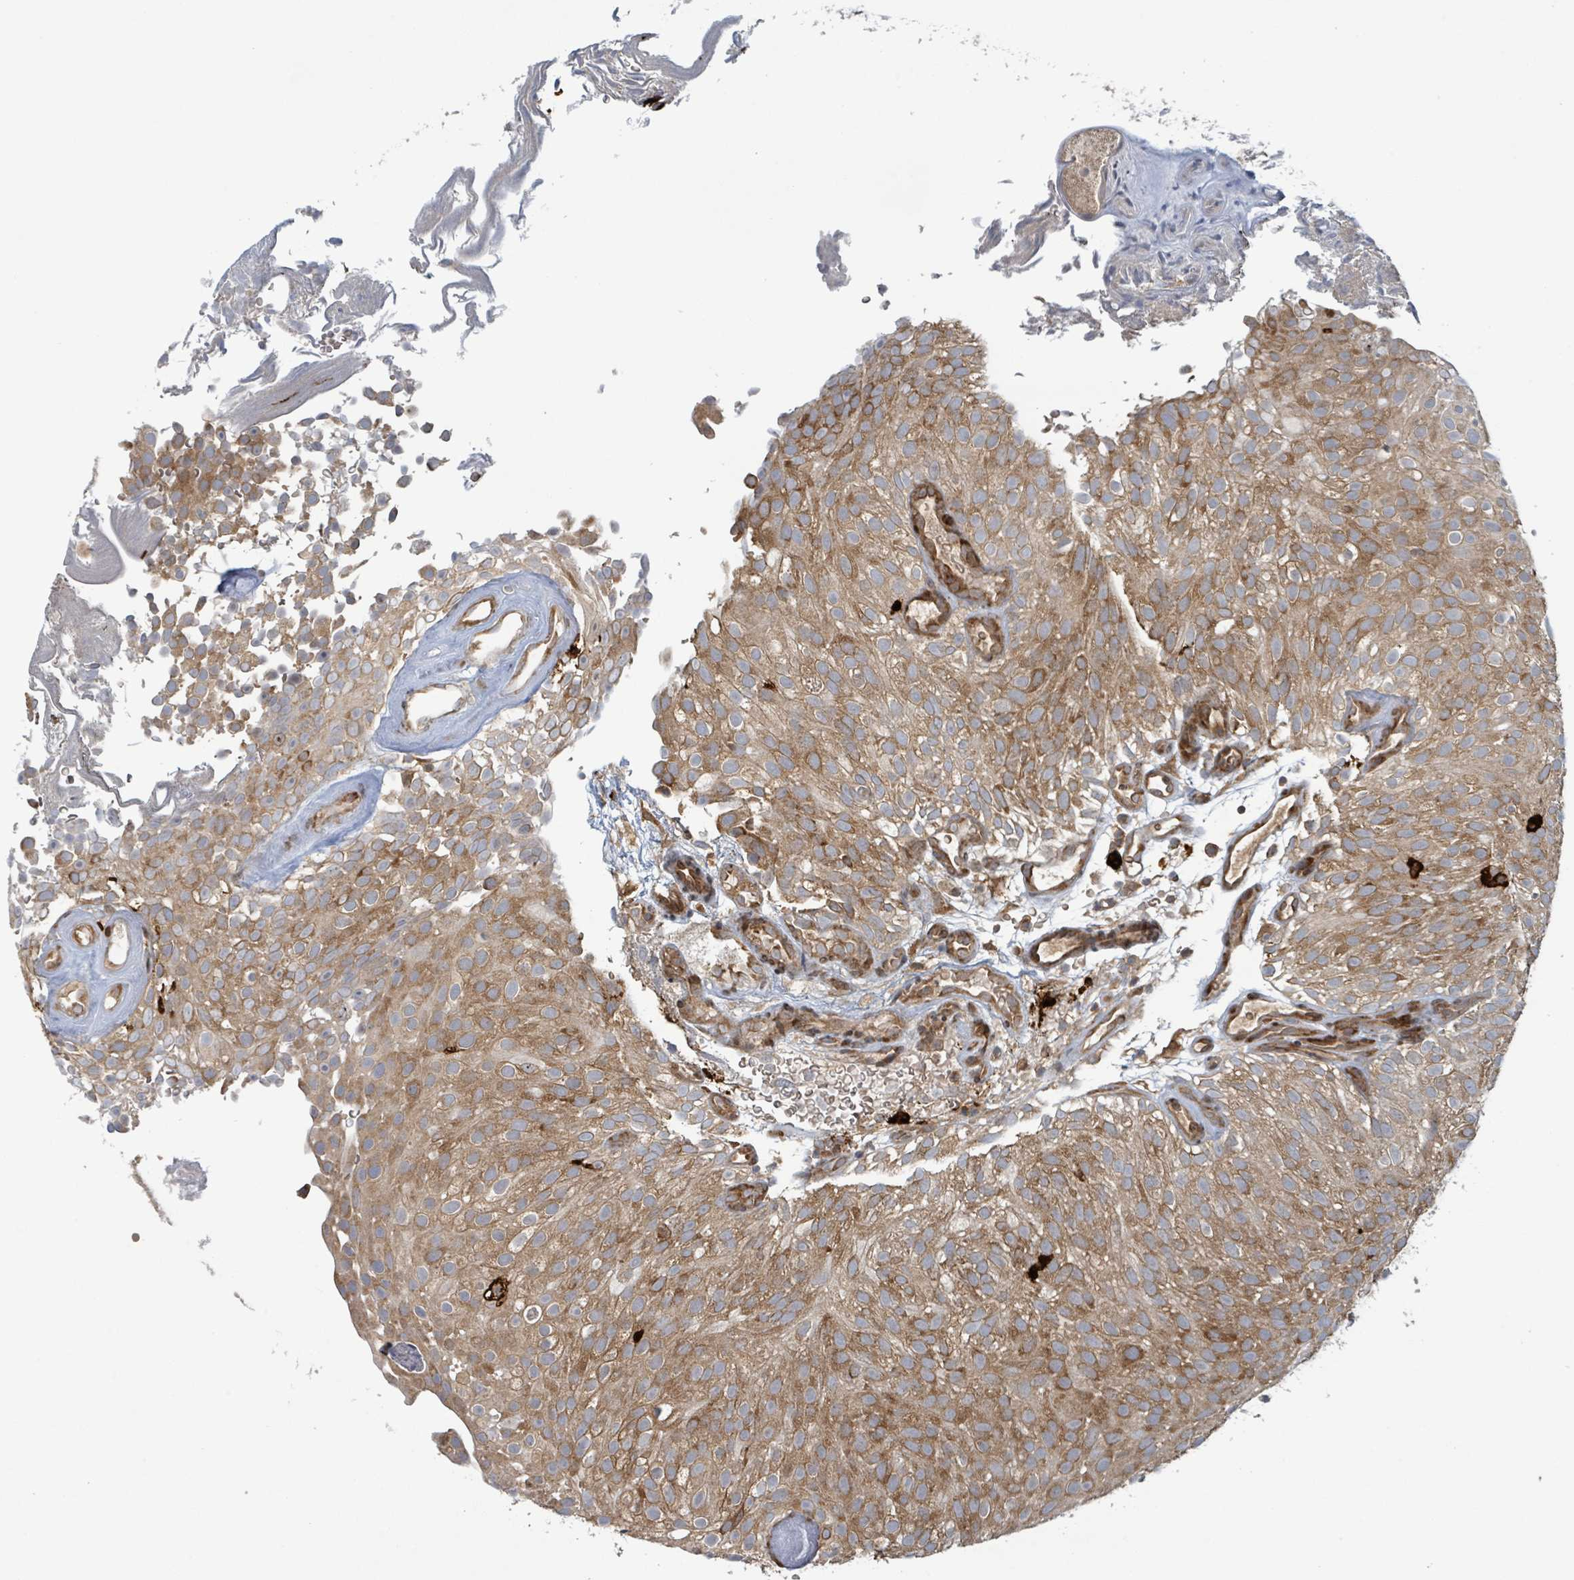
{"staining": {"intensity": "moderate", "quantity": ">75%", "location": "cytoplasmic/membranous"}, "tissue": "urothelial cancer", "cell_type": "Tumor cells", "image_type": "cancer", "snomed": [{"axis": "morphology", "description": "Urothelial carcinoma, Low grade"}, {"axis": "topography", "description": "Urinary bladder"}], "caption": "Urothelial cancer stained with a brown dye shows moderate cytoplasmic/membranous positive staining in approximately >75% of tumor cells.", "gene": "OR51E1", "patient": {"sex": "male", "age": 78}}